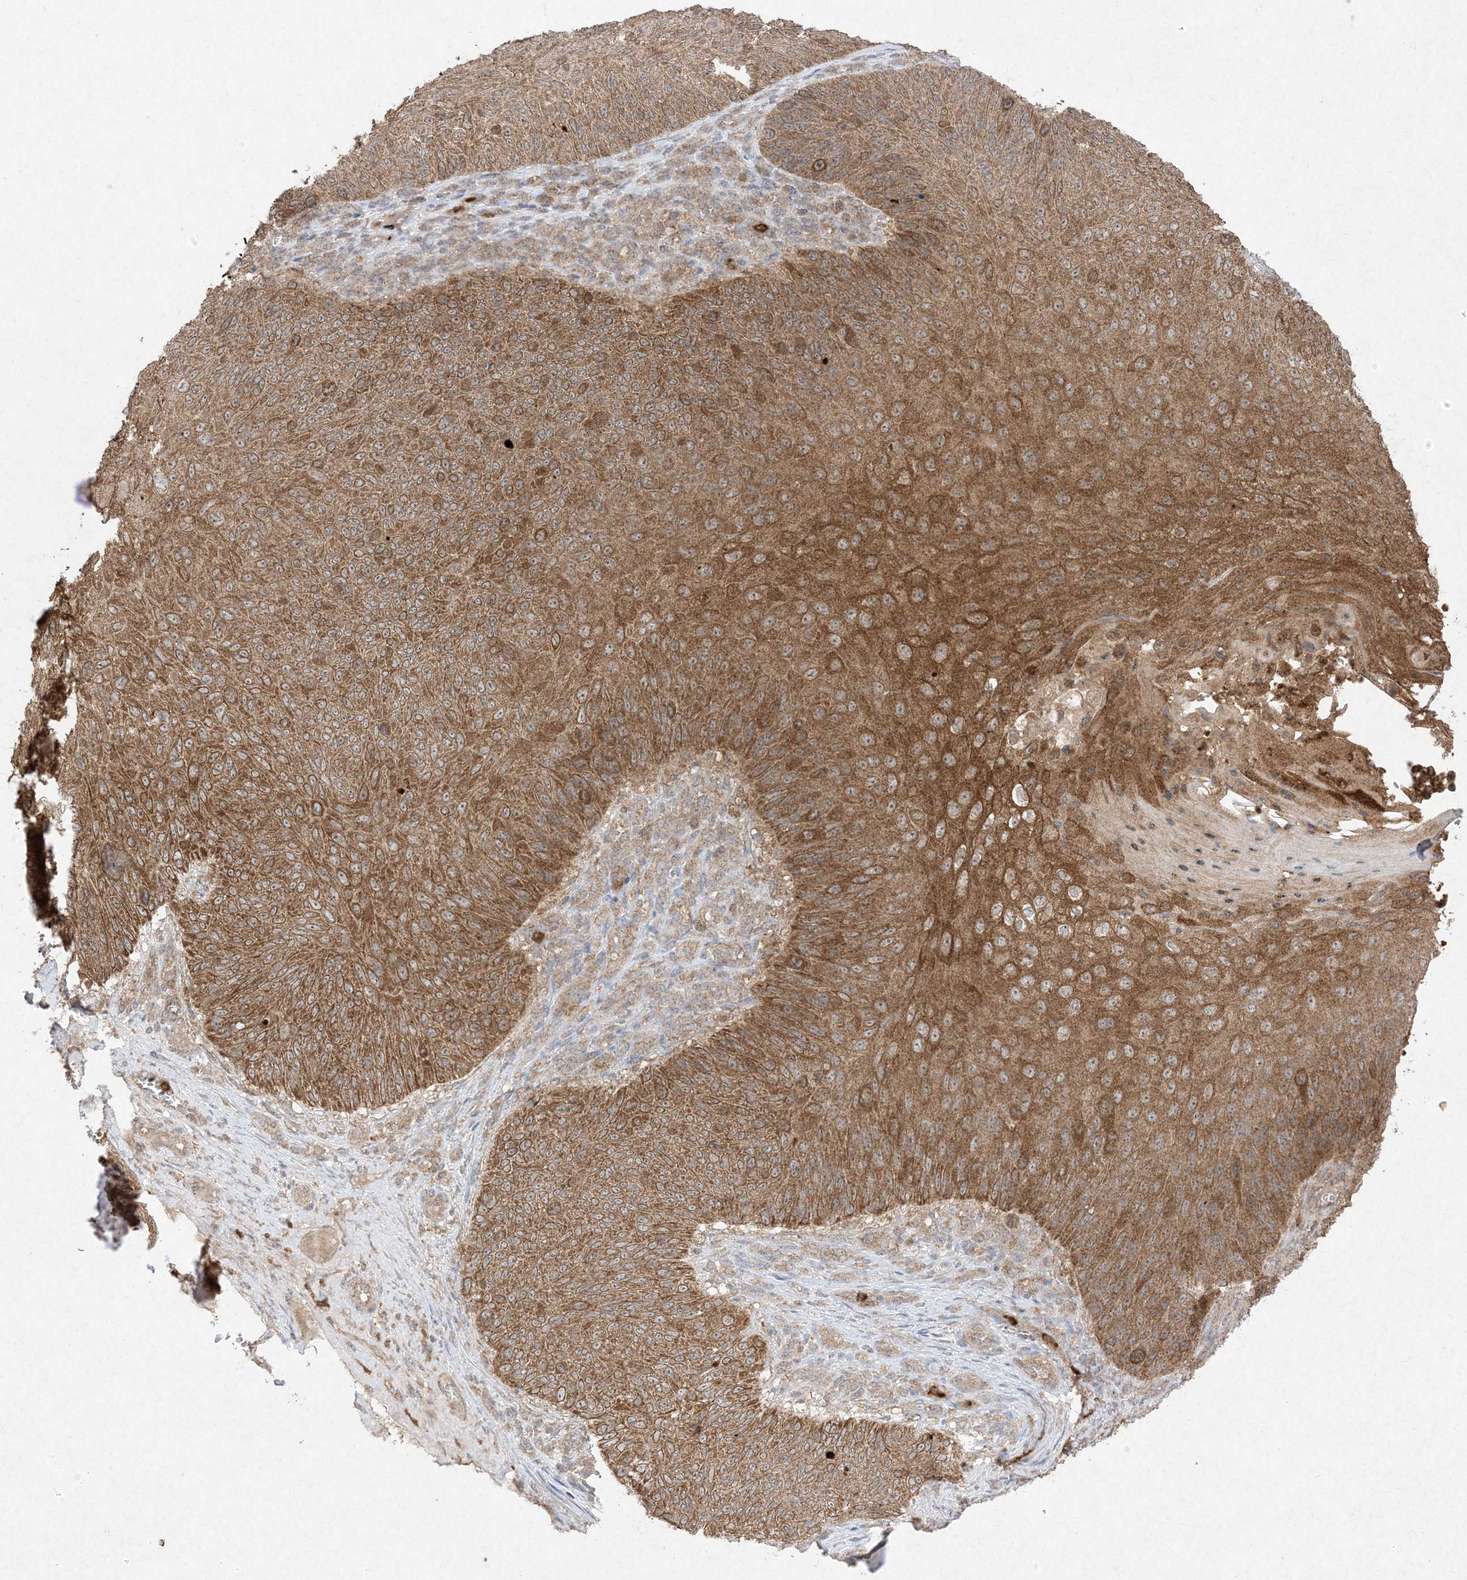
{"staining": {"intensity": "moderate", "quantity": ">75%", "location": "cytoplasmic/membranous"}, "tissue": "skin cancer", "cell_type": "Tumor cells", "image_type": "cancer", "snomed": [{"axis": "morphology", "description": "Squamous cell carcinoma, NOS"}, {"axis": "topography", "description": "Skin"}], "caption": "Immunohistochemical staining of human skin cancer exhibits moderate cytoplasmic/membranous protein positivity in approximately >75% of tumor cells.", "gene": "UBE2C", "patient": {"sex": "female", "age": 88}}